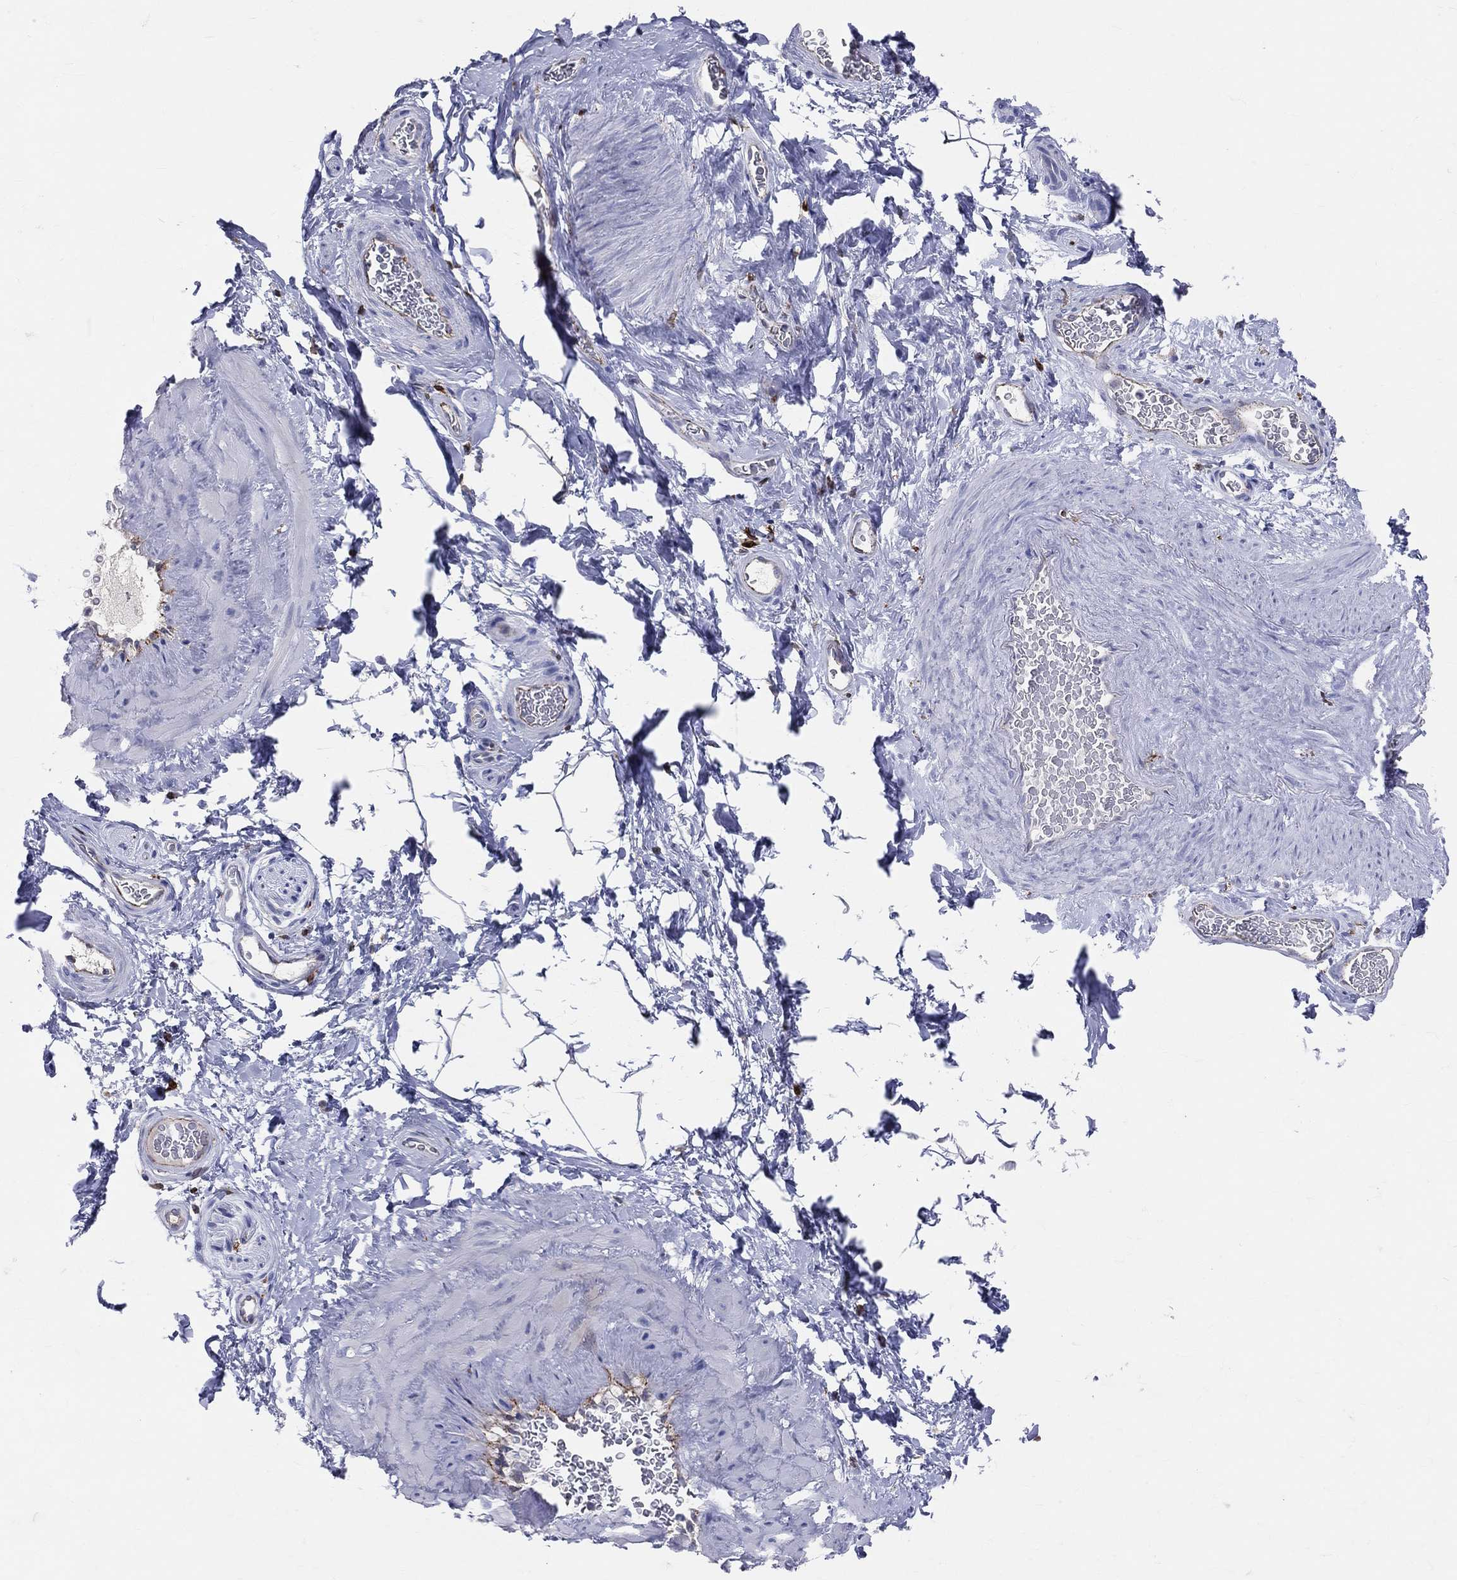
{"staining": {"intensity": "negative", "quantity": "none", "location": "none"}, "tissue": "adipose tissue", "cell_type": "Adipocytes", "image_type": "normal", "snomed": [{"axis": "morphology", "description": "Normal tissue, NOS"}, {"axis": "topography", "description": "Soft tissue"}, {"axis": "topography", "description": "Vascular tissue"}], "caption": "This micrograph is of normal adipose tissue stained with IHC to label a protein in brown with the nuclei are counter-stained blue. There is no expression in adipocytes.", "gene": "CD74", "patient": {"sex": "male", "age": 41}}